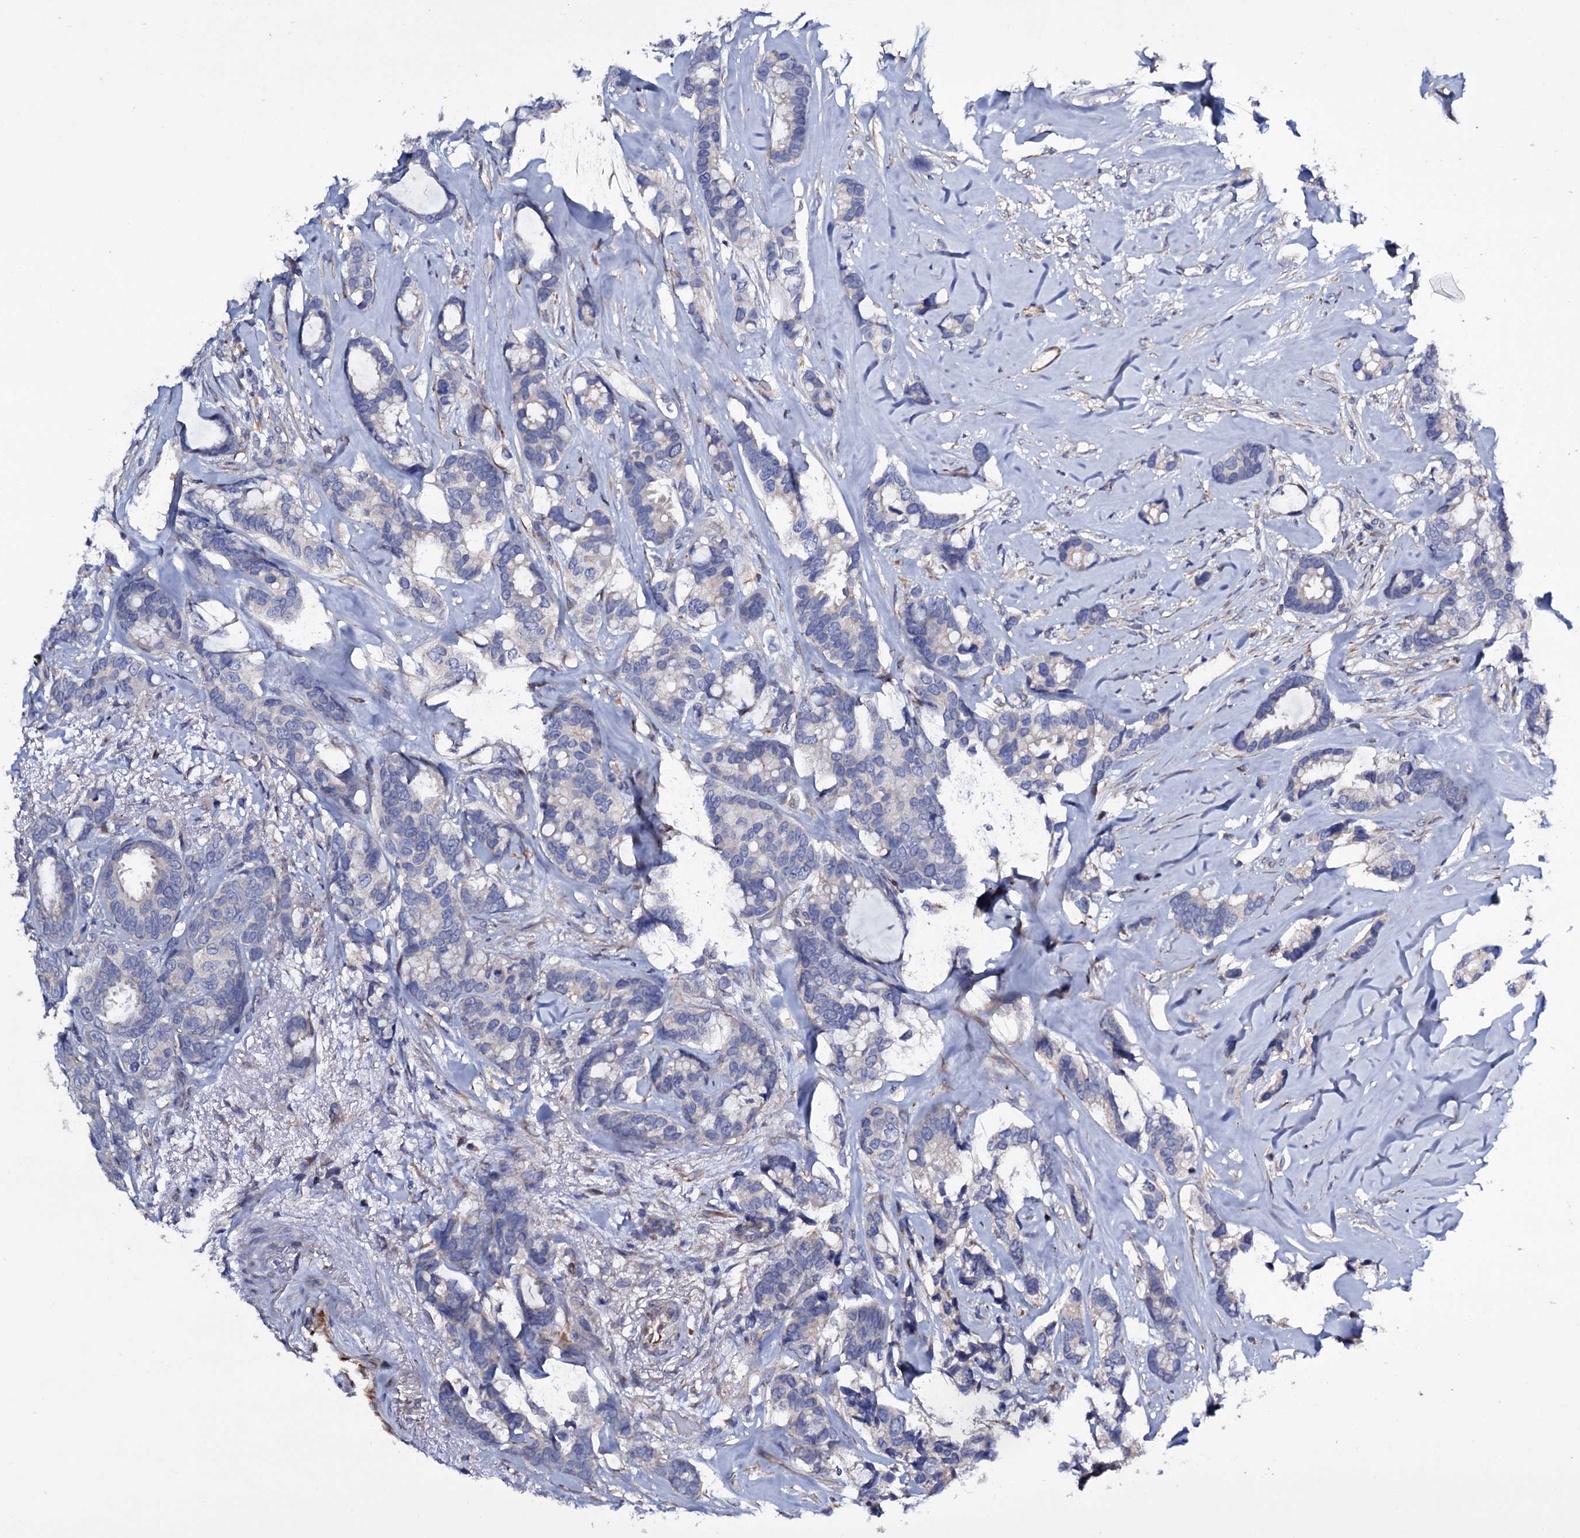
{"staining": {"intensity": "negative", "quantity": "none", "location": "none"}, "tissue": "breast cancer", "cell_type": "Tumor cells", "image_type": "cancer", "snomed": [{"axis": "morphology", "description": "Duct carcinoma"}, {"axis": "topography", "description": "Breast"}], "caption": "Immunohistochemistry micrograph of neoplastic tissue: breast intraductal carcinoma stained with DAB (3,3'-diaminobenzidine) shows no significant protein positivity in tumor cells.", "gene": "BCL2L14", "patient": {"sex": "female", "age": 87}}